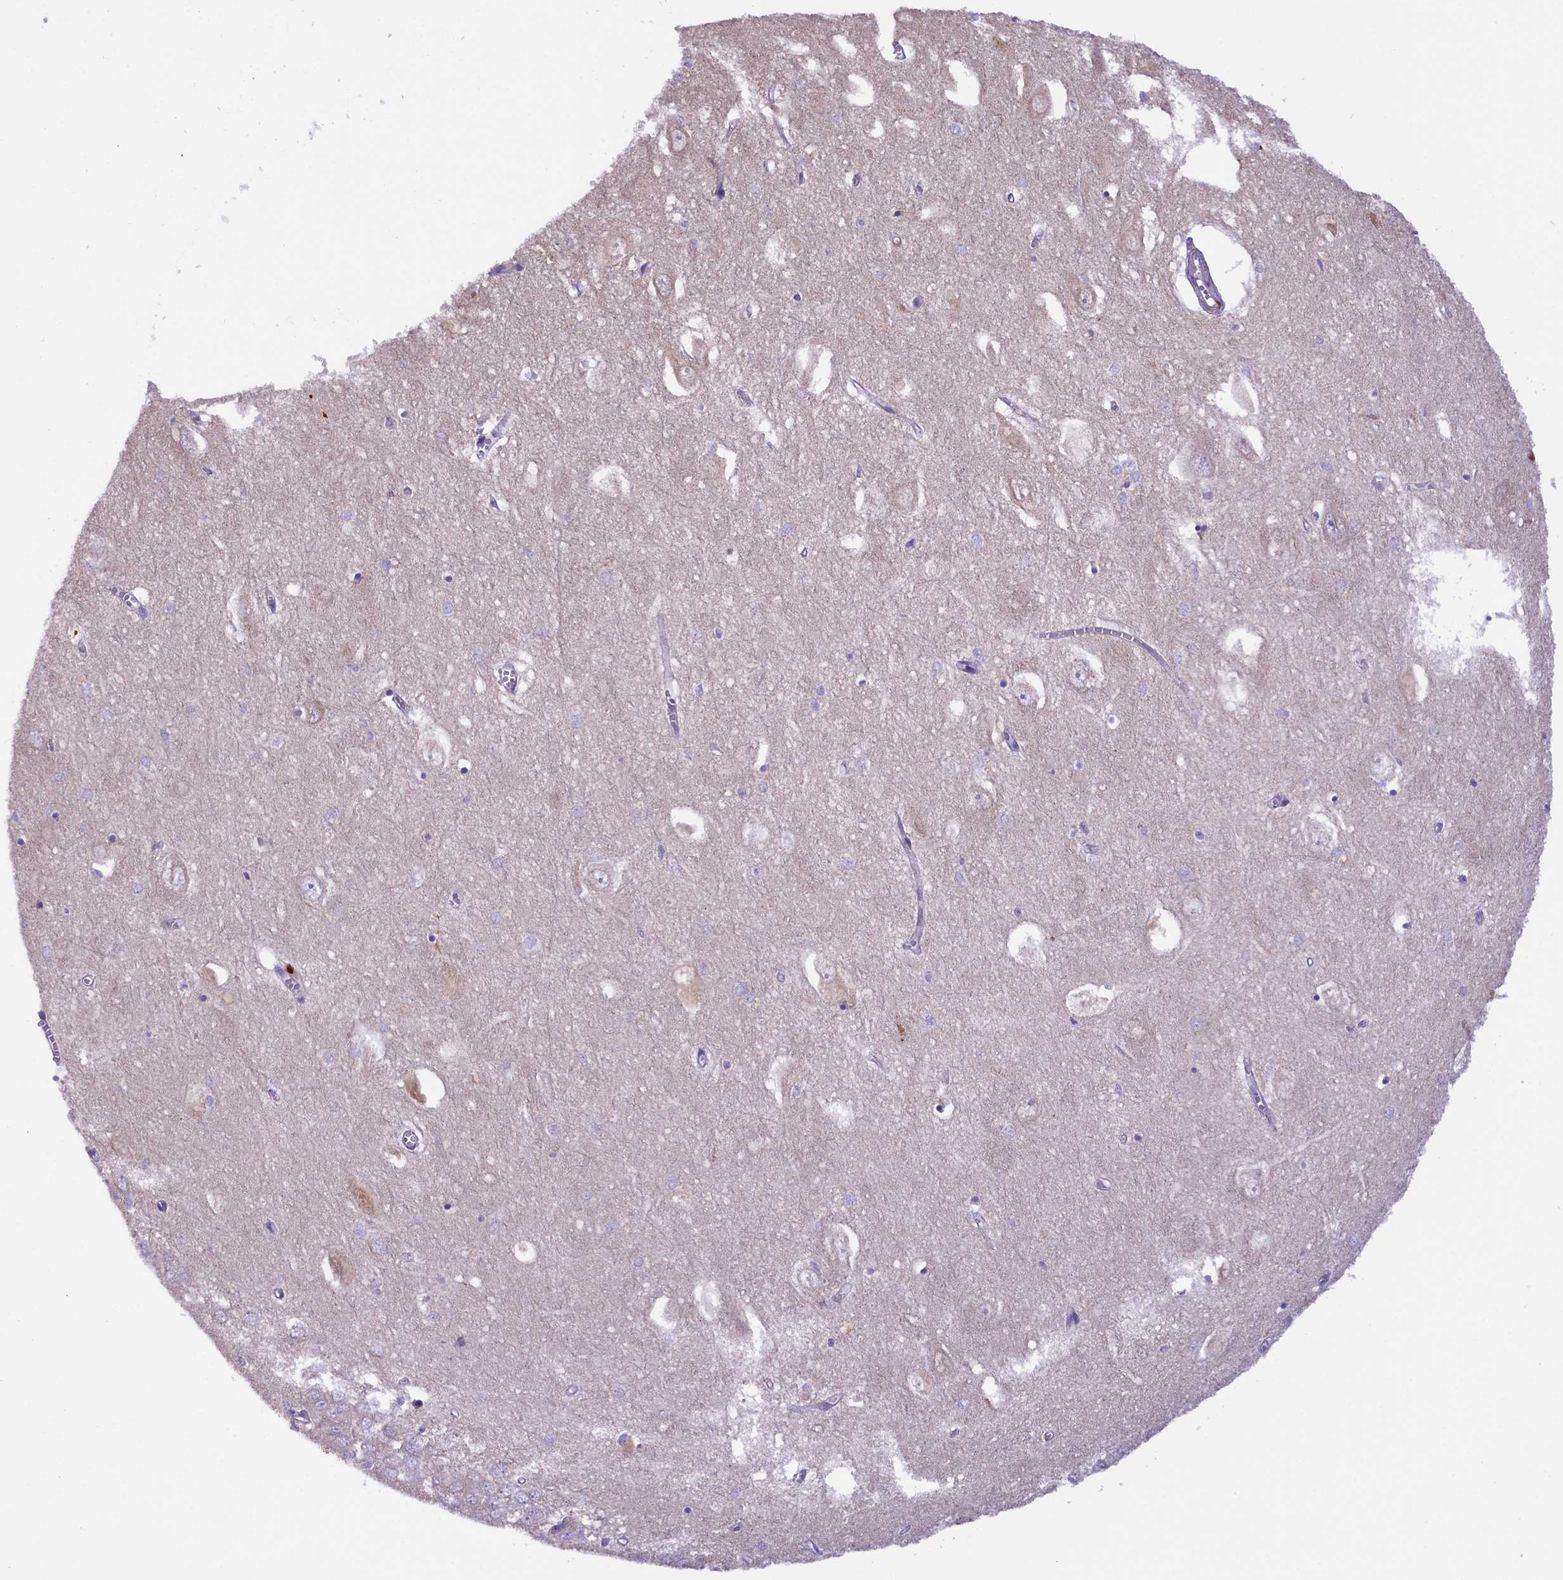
{"staining": {"intensity": "negative", "quantity": "none", "location": "none"}, "tissue": "hippocampus", "cell_type": "Glial cells", "image_type": "normal", "snomed": [{"axis": "morphology", "description": "Normal tissue, NOS"}, {"axis": "topography", "description": "Hippocampus"}], "caption": "Immunohistochemical staining of benign hippocampus shows no significant expression in glial cells. The staining is performed using DAB (3,3'-diaminobenzidine) brown chromogen with nuclei counter-stained in using hematoxylin.", "gene": "DNAJB9", "patient": {"sex": "female", "age": 64}}